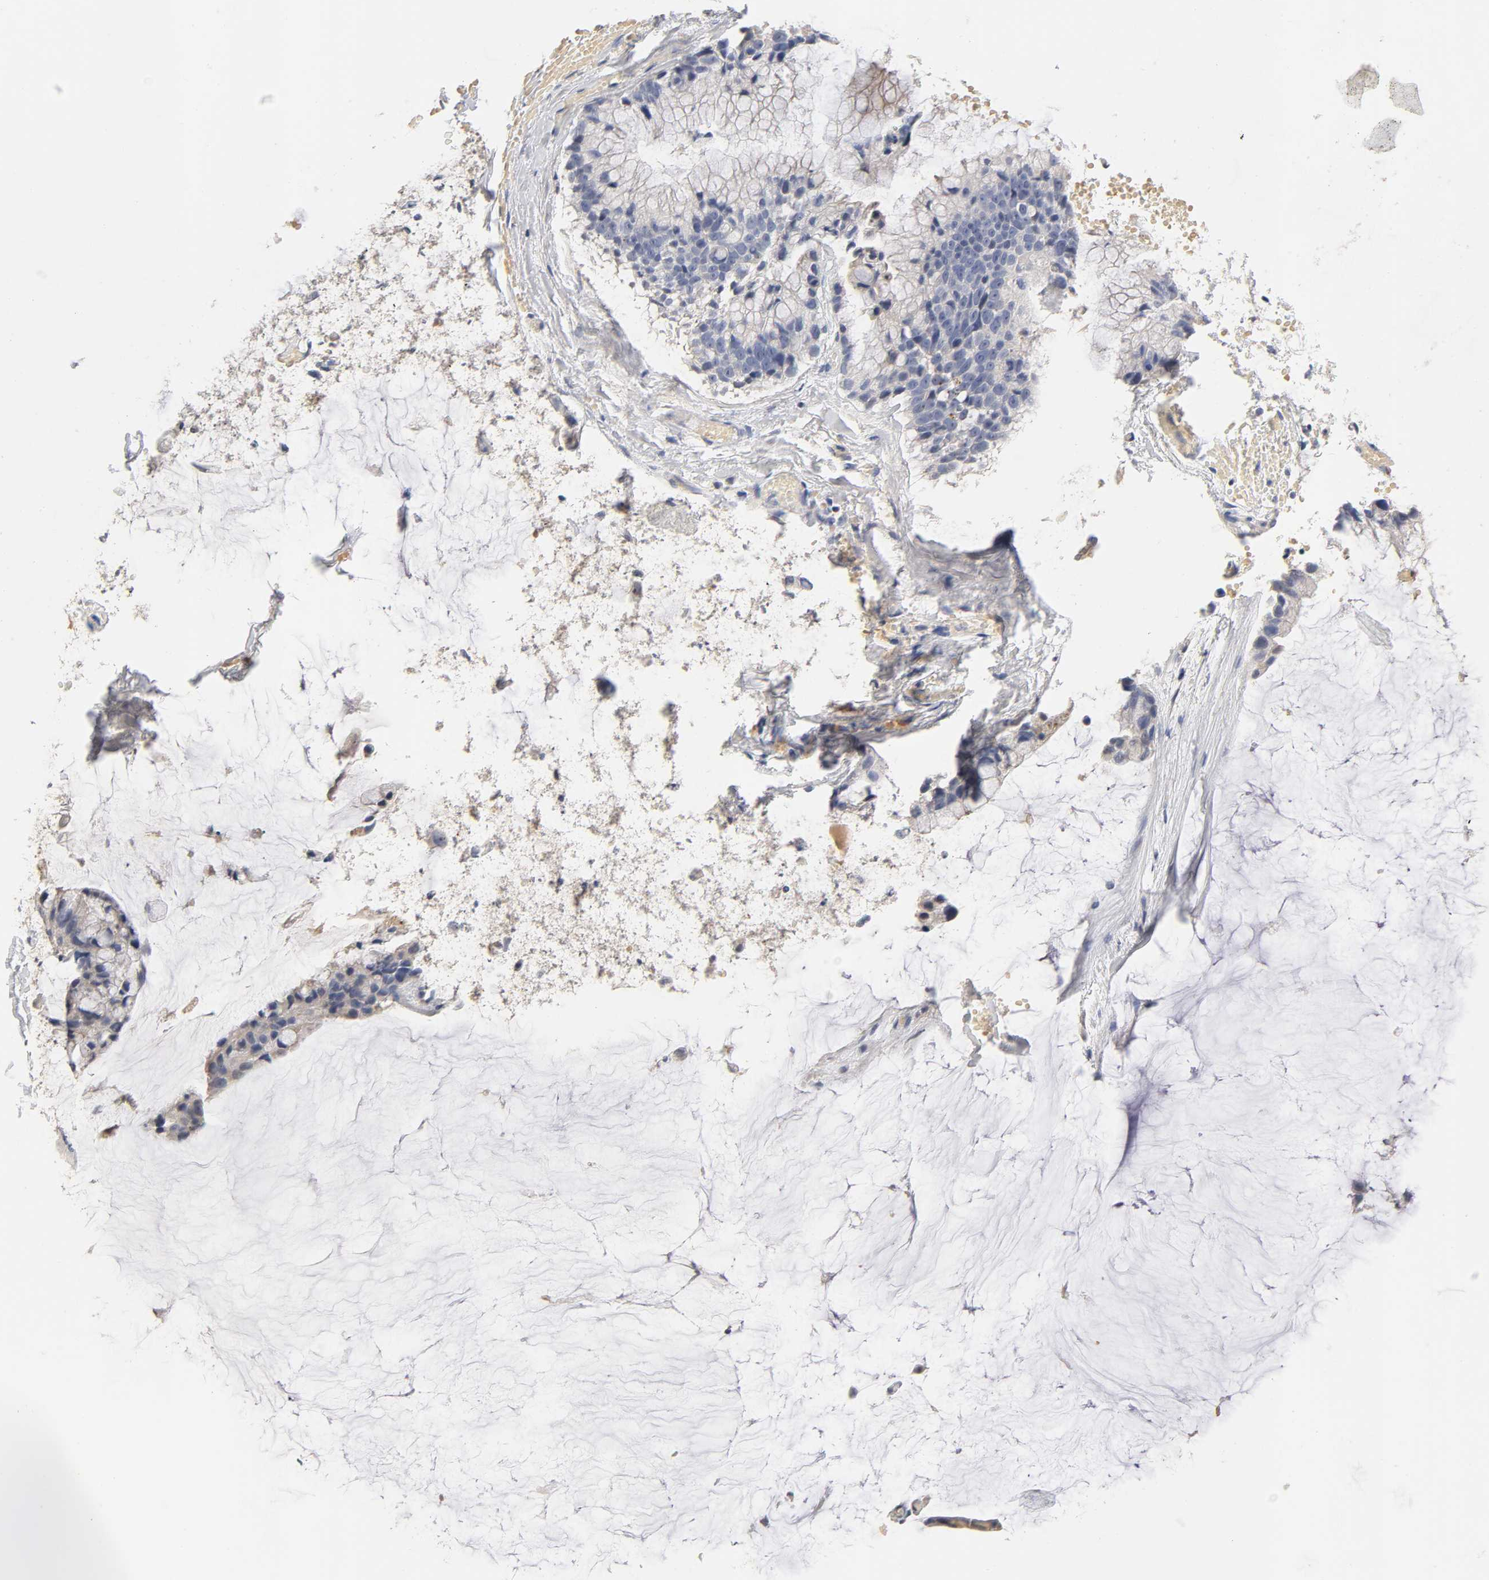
{"staining": {"intensity": "negative", "quantity": "none", "location": "none"}, "tissue": "ovarian cancer", "cell_type": "Tumor cells", "image_type": "cancer", "snomed": [{"axis": "morphology", "description": "Cystadenocarcinoma, mucinous, NOS"}, {"axis": "topography", "description": "Ovary"}], "caption": "Image shows no protein expression in tumor cells of ovarian cancer tissue. The staining was performed using DAB to visualize the protein expression in brown, while the nuclei were stained in blue with hematoxylin (Magnification: 20x).", "gene": "OVOL1", "patient": {"sex": "female", "age": 39}}